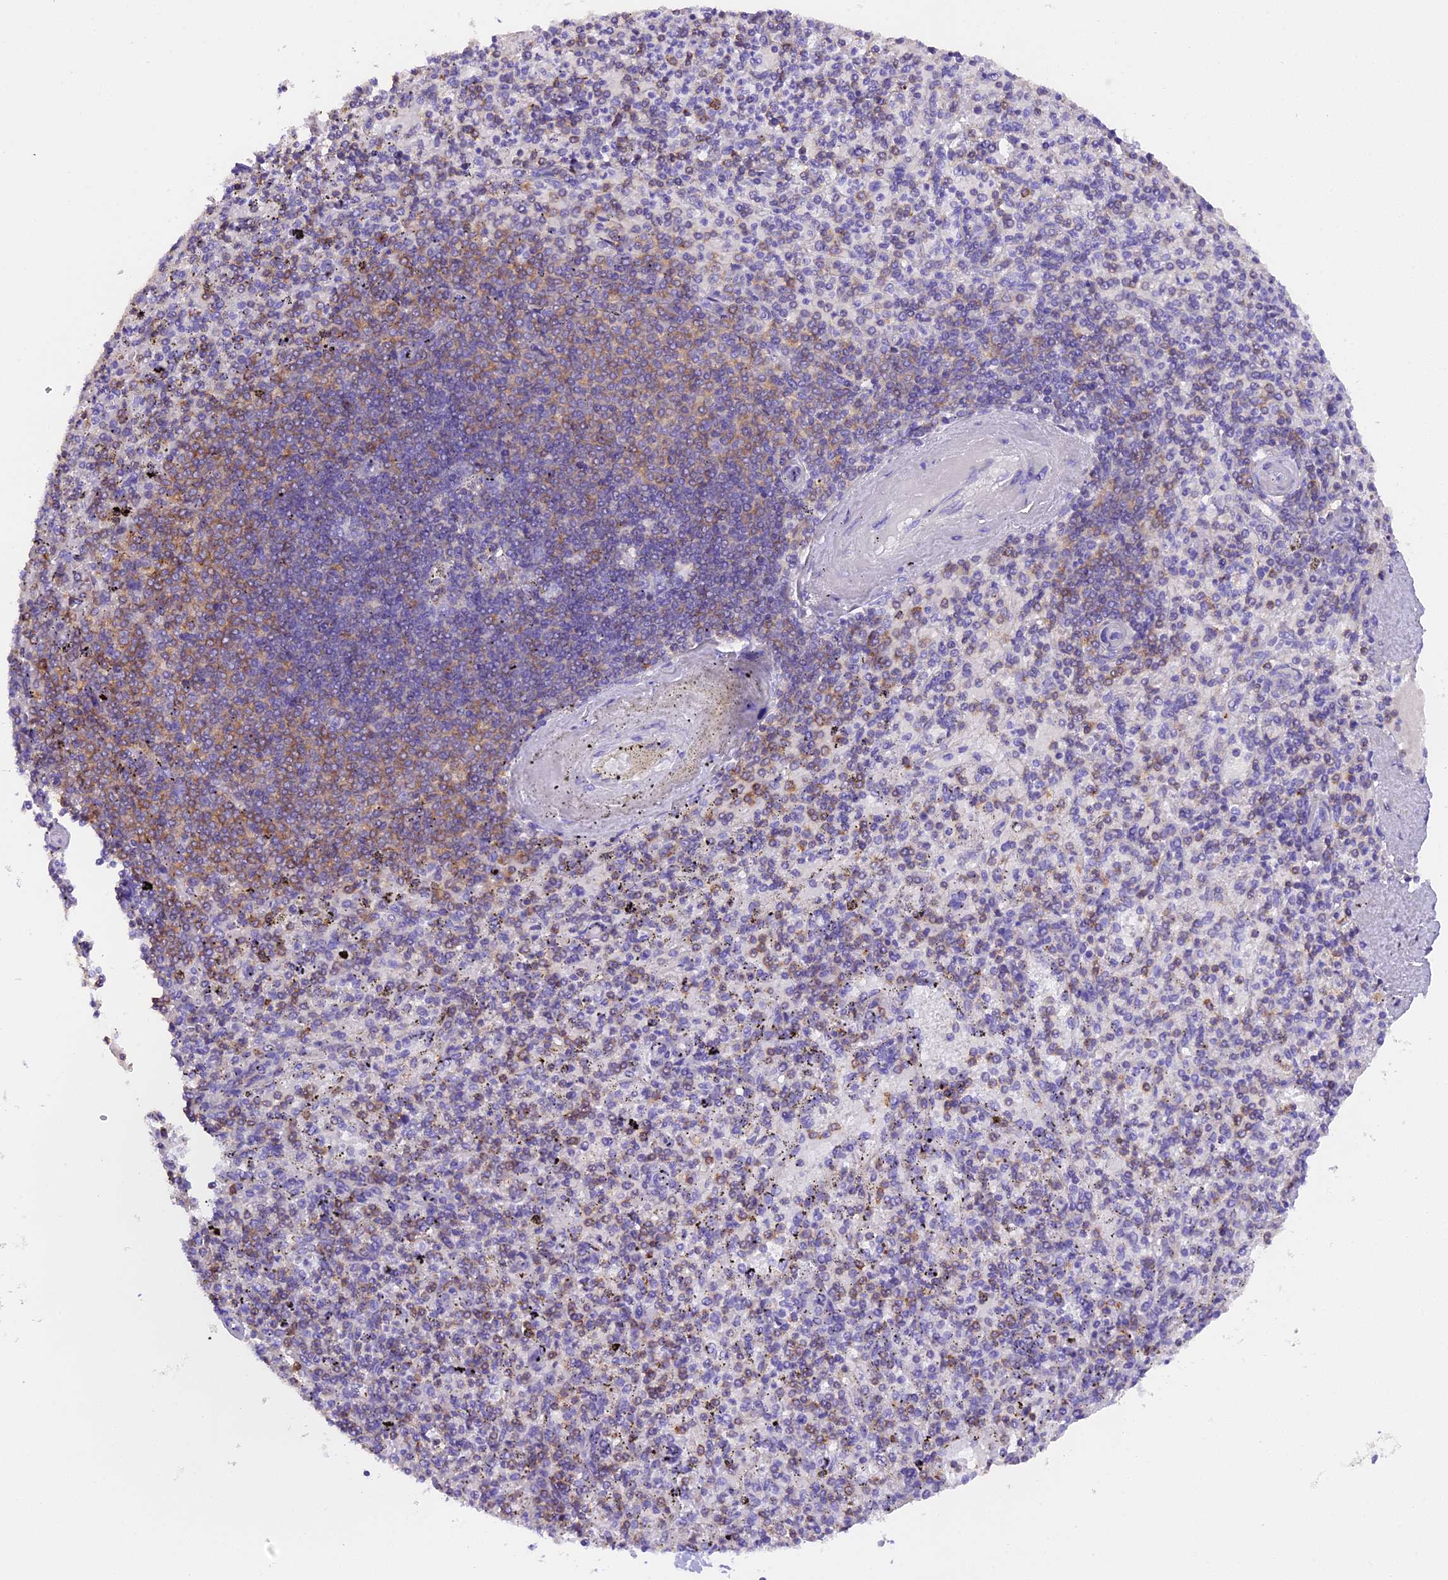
{"staining": {"intensity": "moderate", "quantity": "<25%", "location": "cytoplasmic/membranous"}, "tissue": "spleen", "cell_type": "Cells in red pulp", "image_type": "normal", "snomed": [{"axis": "morphology", "description": "Normal tissue, NOS"}, {"axis": "topography", "description": "Spleen"}], "caption": "Human spleen stained with a brown dye demonstrates moderate cytoplasmic/membranous positive positivity in about <25% of cells in red pulp.", "gene": "FAM193A", "patient": {"sex": "male", "age": 82}}